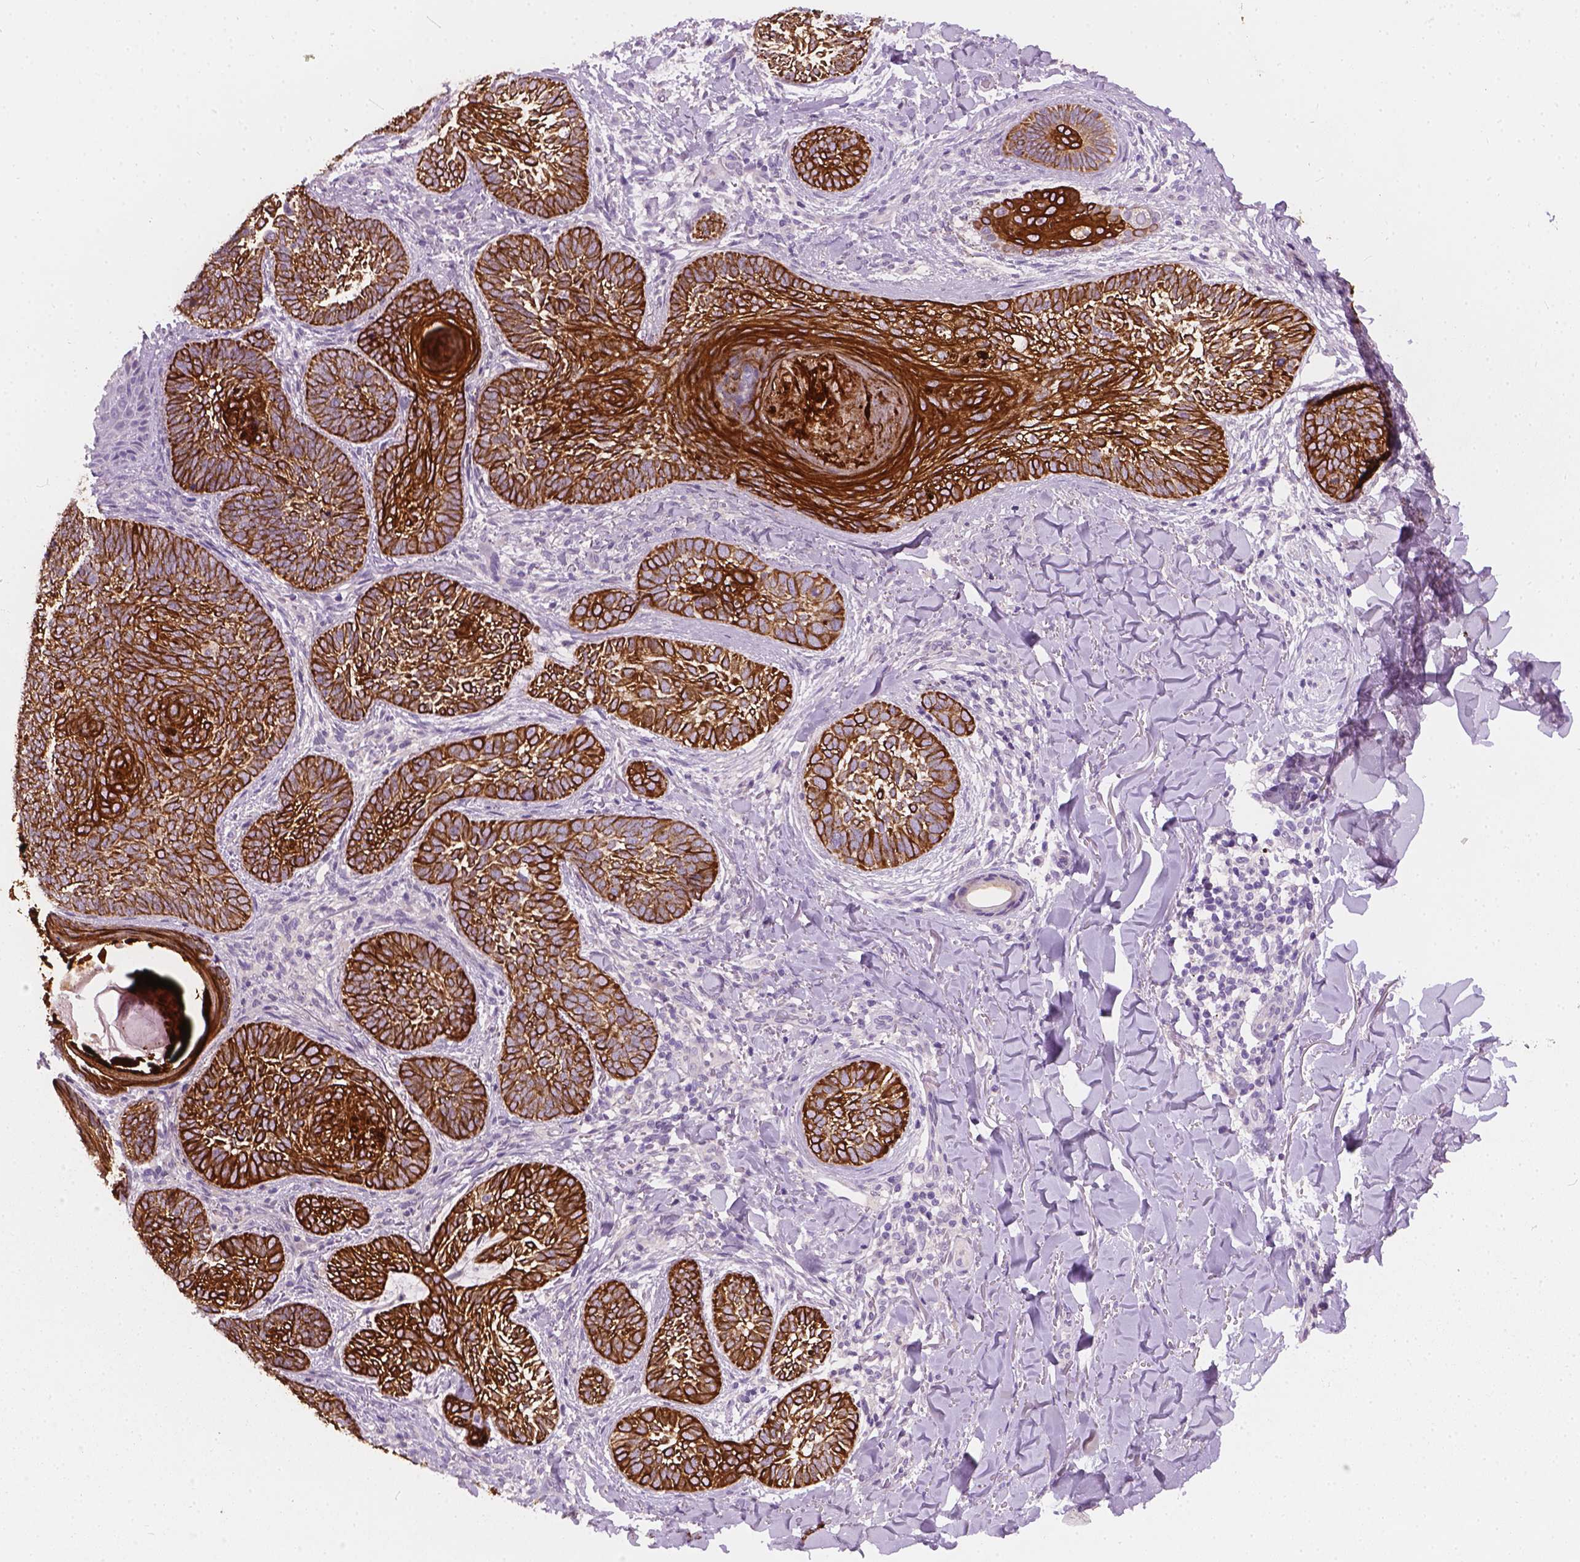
{"staining": {"intensity": "strong", "quantity": ">75%", "location": "cytoplasmic/membranous"}, "tissue": "skin cancer", "cell_type": "Tumor cells", "image_type": "cancer", "snomed": [{"axis": "morphology", "description": "Normal tissue, NOS"}, {"axis": "morphology", "description": "Basal cell carcinoma"}, {"axis": "topography", "description": "Skin"}], "caption": "This image shows immunohistochemistry staining of human skin basal cell carcinoma, with high strong cytoplasmic/membranous expression in about >75% of tumor cells.", "gene": "KRT17", "patient": {"sex": "male", "age": 46}}